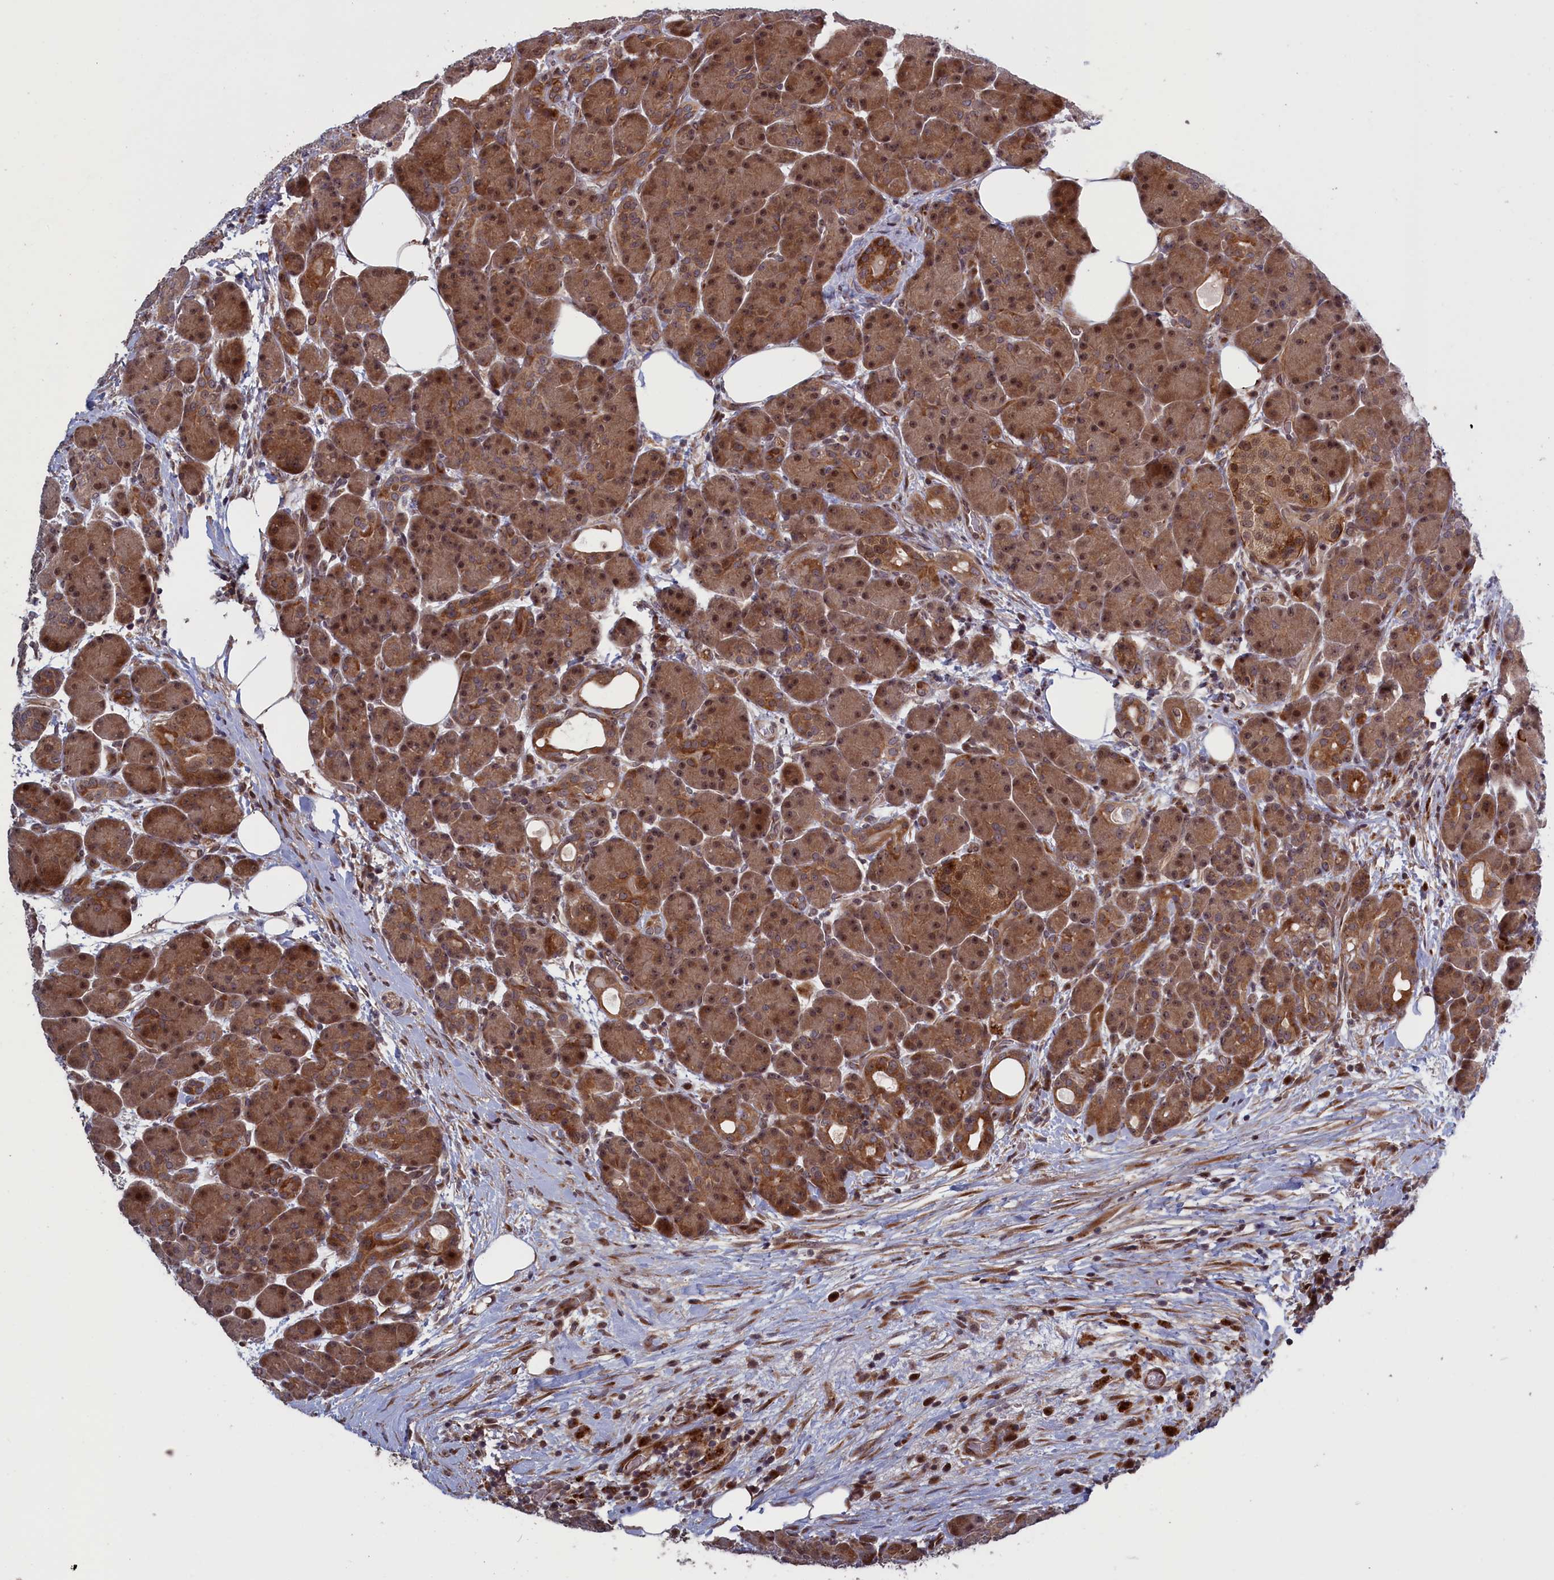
{"staining": {"intensity": "moderate", "quantity": ">75%", "location": "cytoplasmic/membranous,nuclear"}, "tissue": "pancreas", "cell_type": "Exocrine glandular cells", "image_type": "normal", "snomed": [{"axis": "morphology", "description": "Normal tissue, NOS"}, {"axis": "topography", "description": "Pancreas"}], "caption": "Brown immunohistochemical staining in unremarkable human pancreas demonstrates moderate cytoplasmic/membranous,nuclear staining in approximately >75% of exocrine glandular cells. Immunohistochemistry (ihc) stains the protein in brown and the nuclei are stained blue.", "gene": "LSG1", "patient": {"sex": "male", "age": 63}}